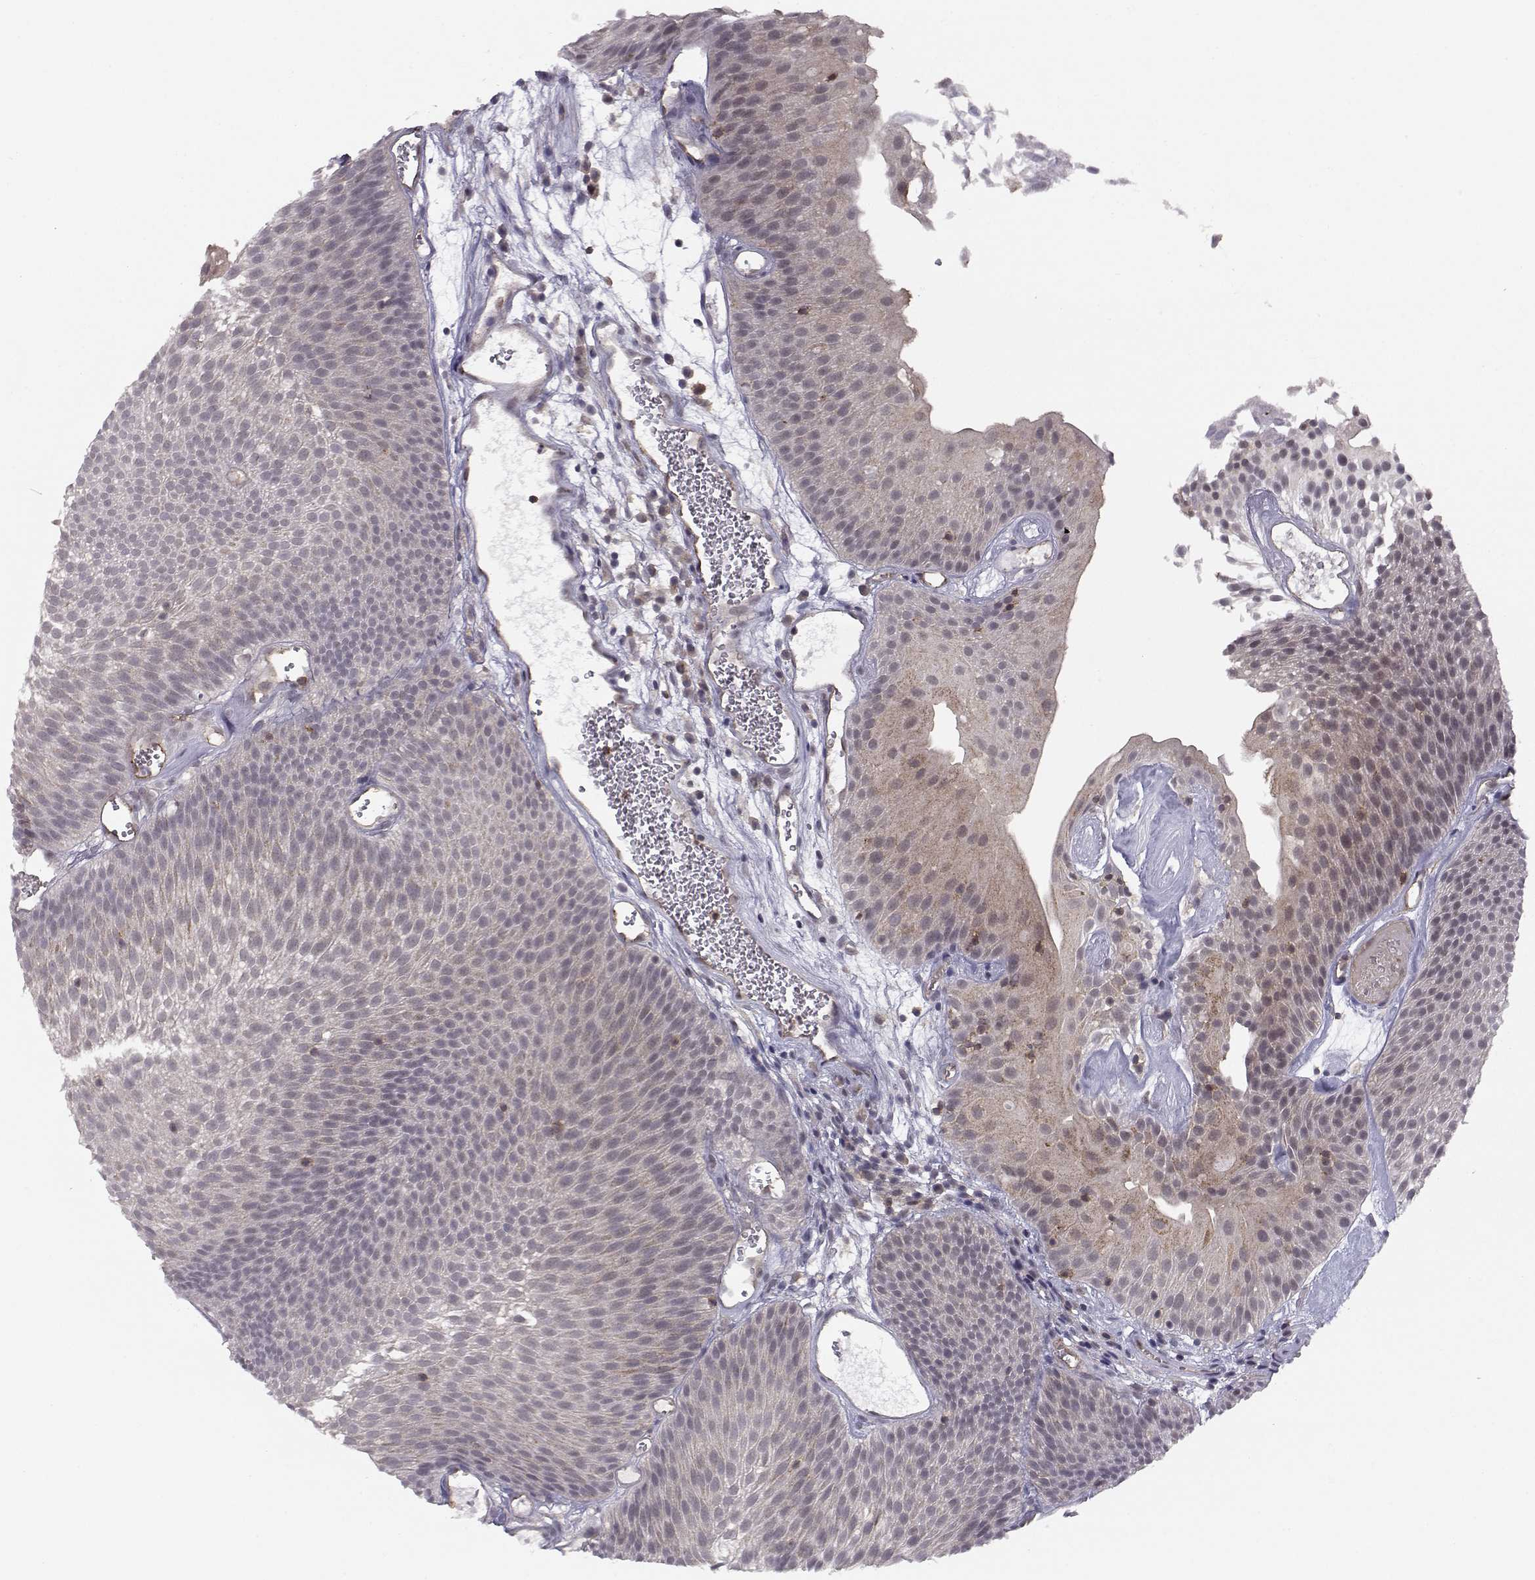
{"staining": {"intensity": "negative", "quantity": "none", "location": "none"}, "tissue": "urothelial cancer", "cell_type": "Tumor cells", "image_type": "cancer", "snomed": [{"axis": "morphology", "description": "Urothelial carcinoma, Low grade"}, {"axis": "topography", "description": "Urinary bladder"}], "caption": "An immunohistochemistry image of urothelial carcinoma (low-grade) is shown. There is no staining in tumor cells of urothelial carcinoma (low-grade). (DAB (3,3'-diaminobenzidine) IHC, high magnification).", "gene": "KIF13B", "patient": {"sex": "male", "age": 52}}